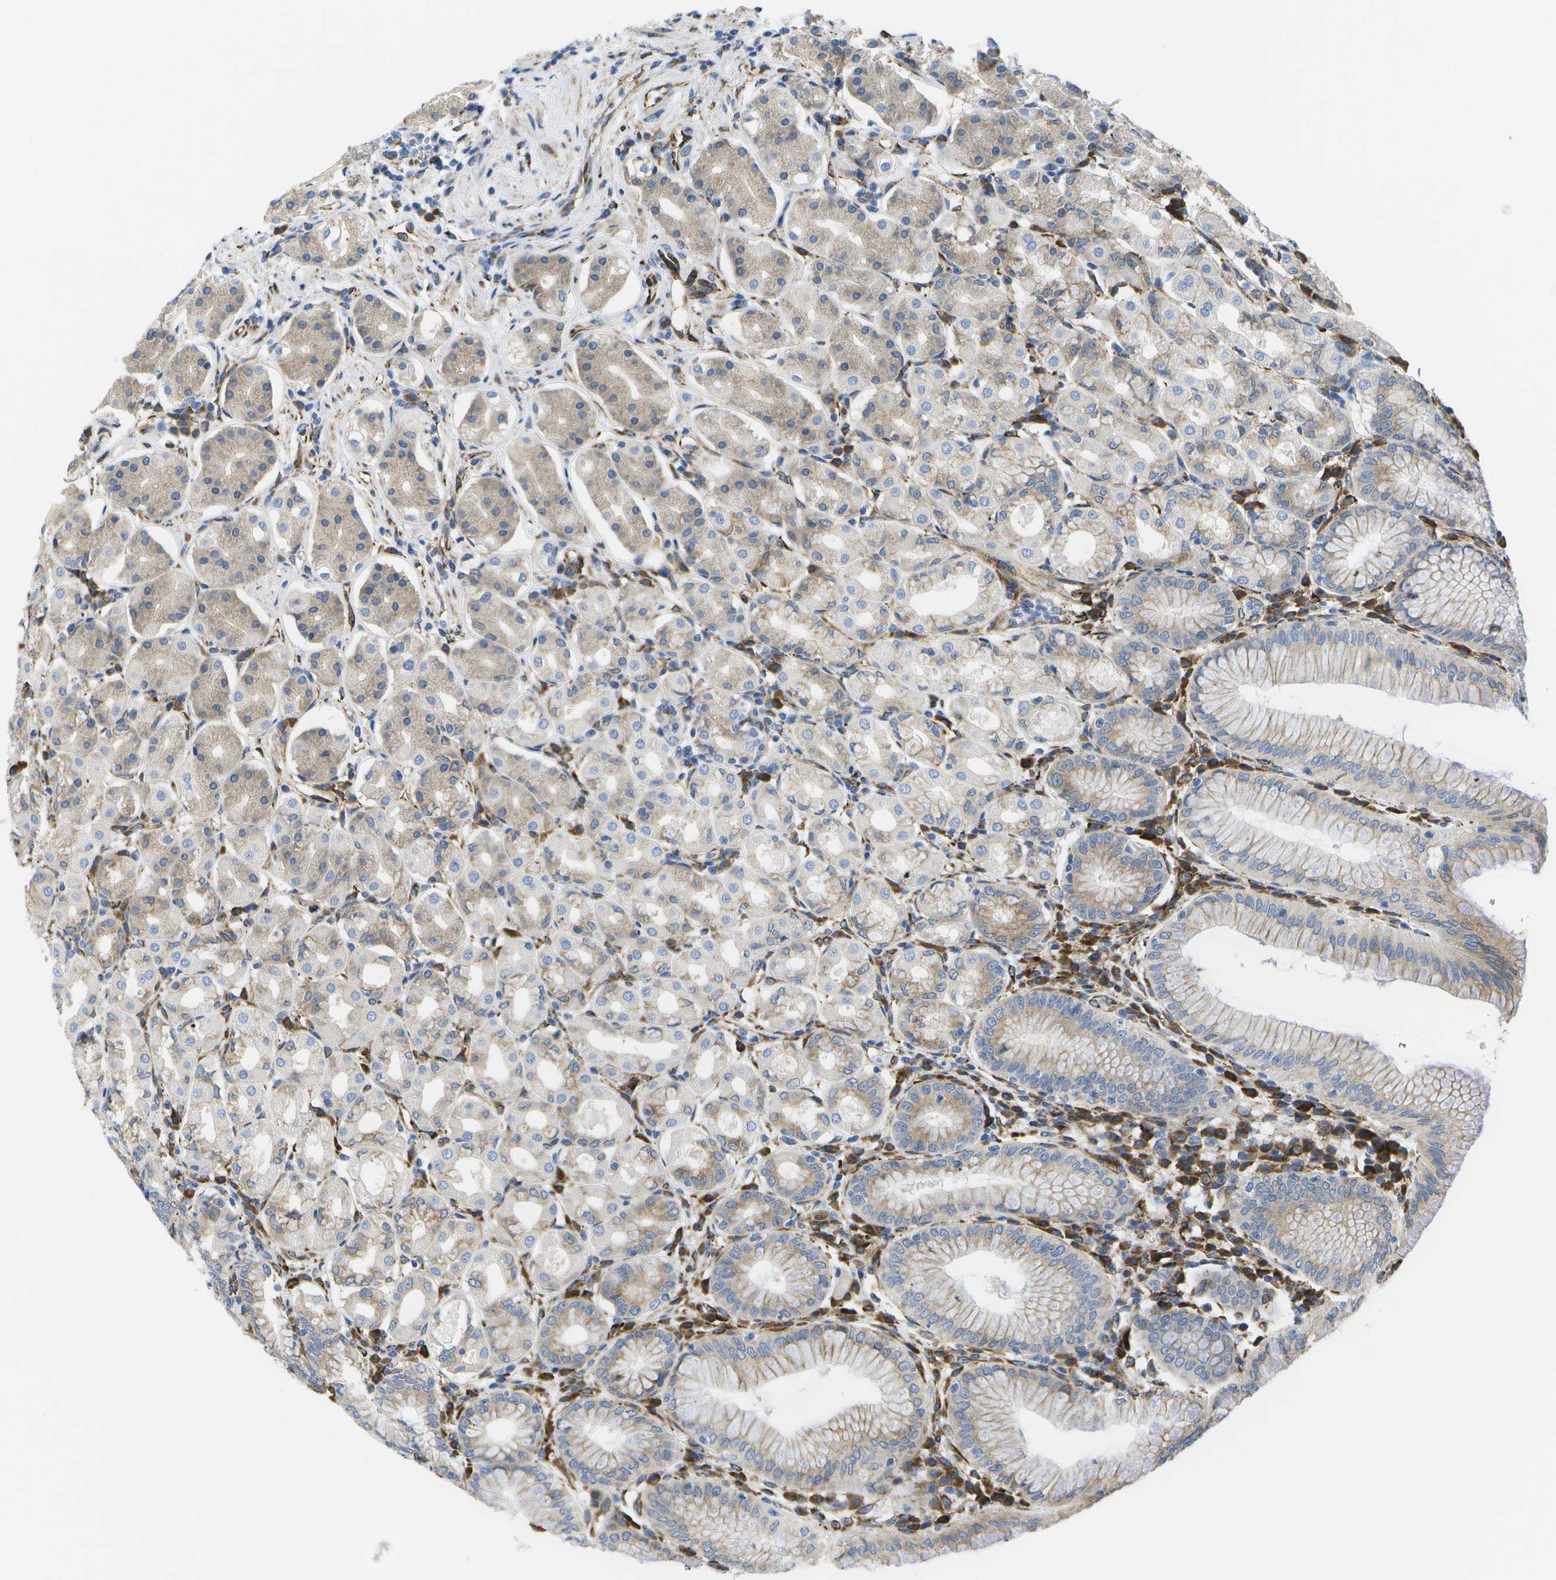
{"staining": {"intensity": "moderate", "quantity": "<25%", "location": "cytoplasmic/membranous"}, "tissue": "stomach", "cell_type": "Glandular cells", "image_type": "normal", "snomed": [{"axis": "morphology", "description": "Normal tissue, NOS"}, {"axis": "topography", "description": "Stomach"}, {"axis": "topography", "description": "Stomach, lower"}], "caption": "This is a histology image of IHC staining of benign stomach, which shows moderate positivity in the cytoplasmic/membranous of glandular cells.", "gene": "ZDHHC17", "patient": {"sex": "female", "age": 56}}